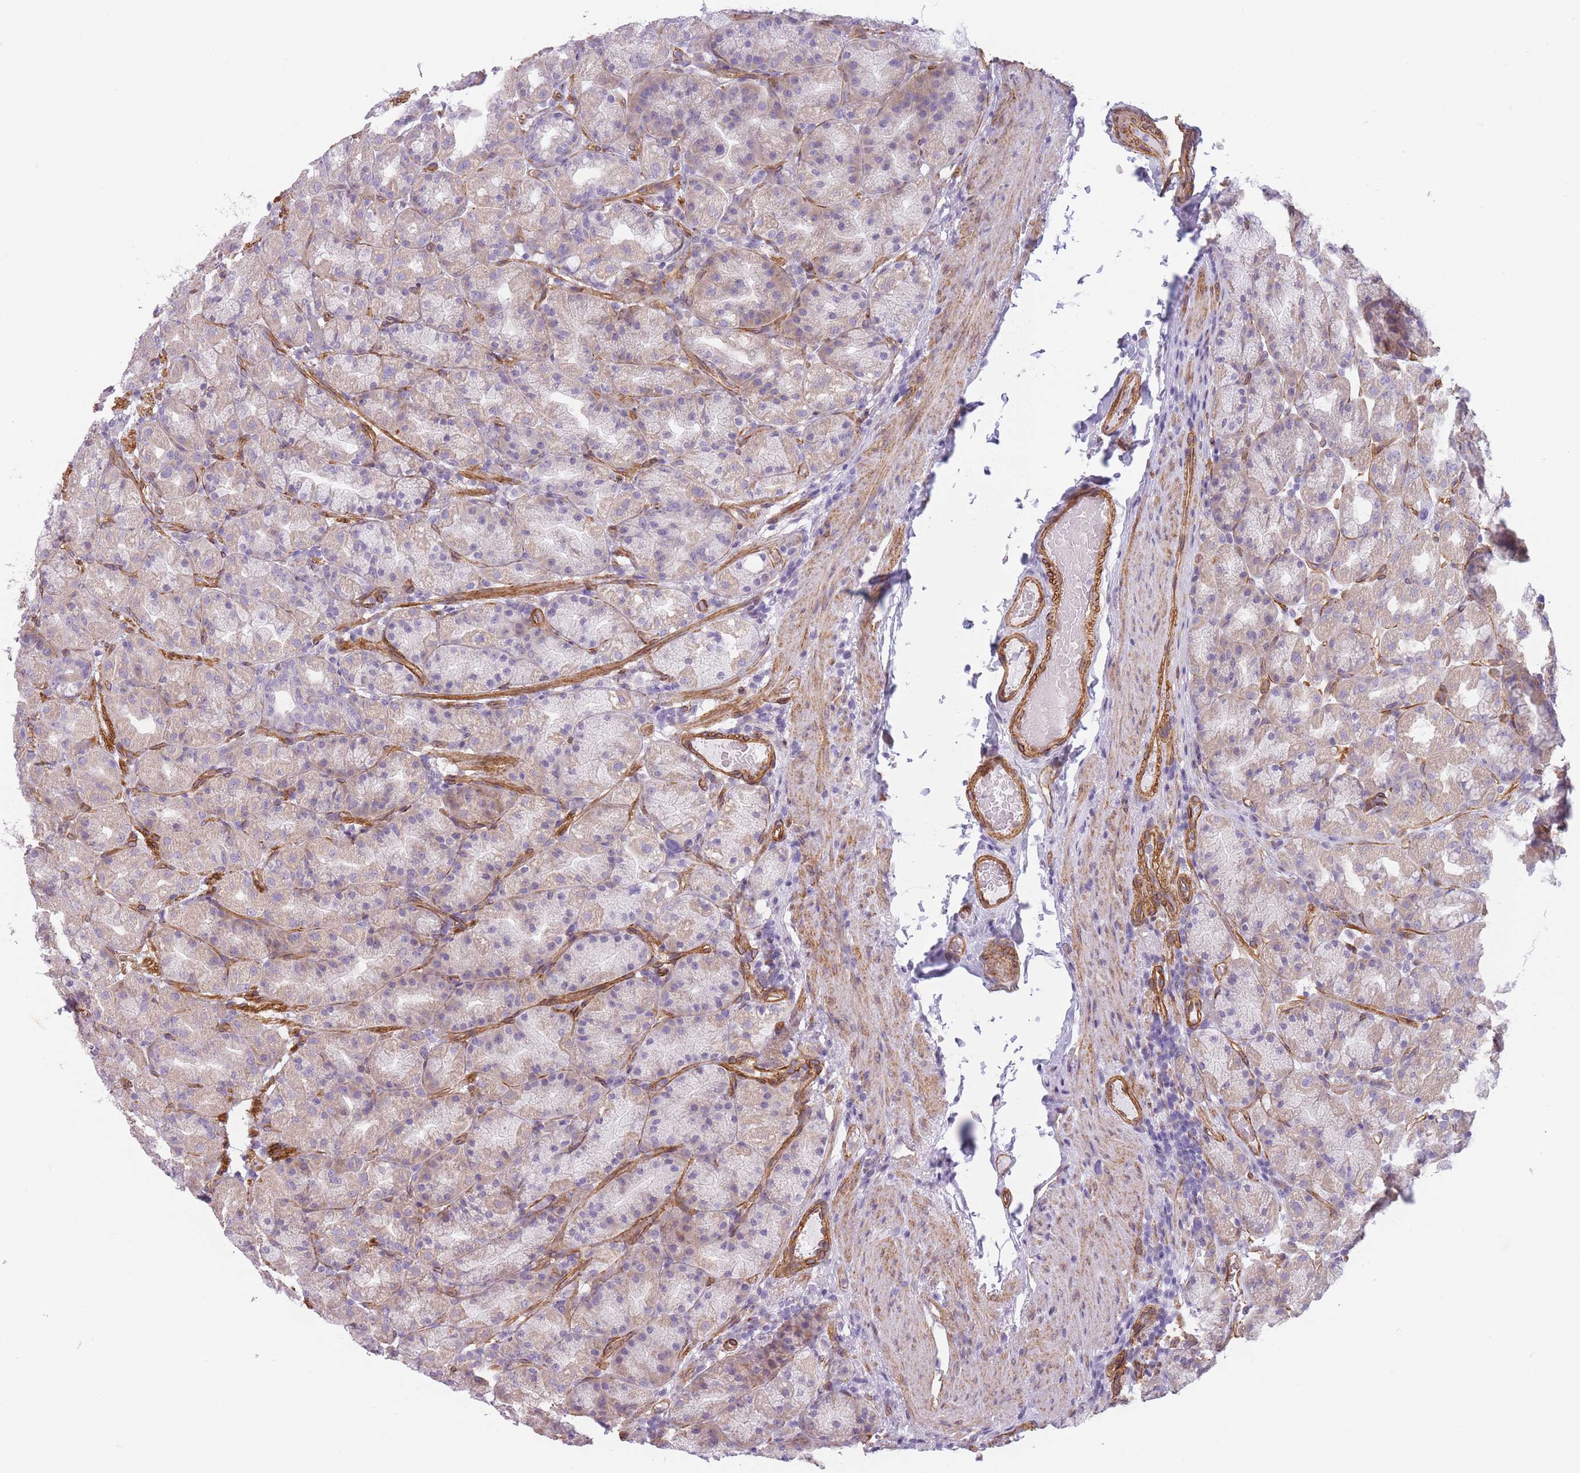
{"staining": {"intensity": "negative", "quantity": "none", "location": "none"}, "tissue": "stomach", "cell_type": "Glandular cells", "image_type": "normal", "snomed": [{"axis": "morphology", "description": "Normal tissue, NOS"}, {"axis": "topography", "description": "Stomach, upper"}, {"axis": "topography", "description": "Stomach"}], "caption": "The IHC photomicrograph has no significant staining in glandular cells of stomach.", "gene": "OR6B2", "patient": {"sex": "male", "age": 68}}